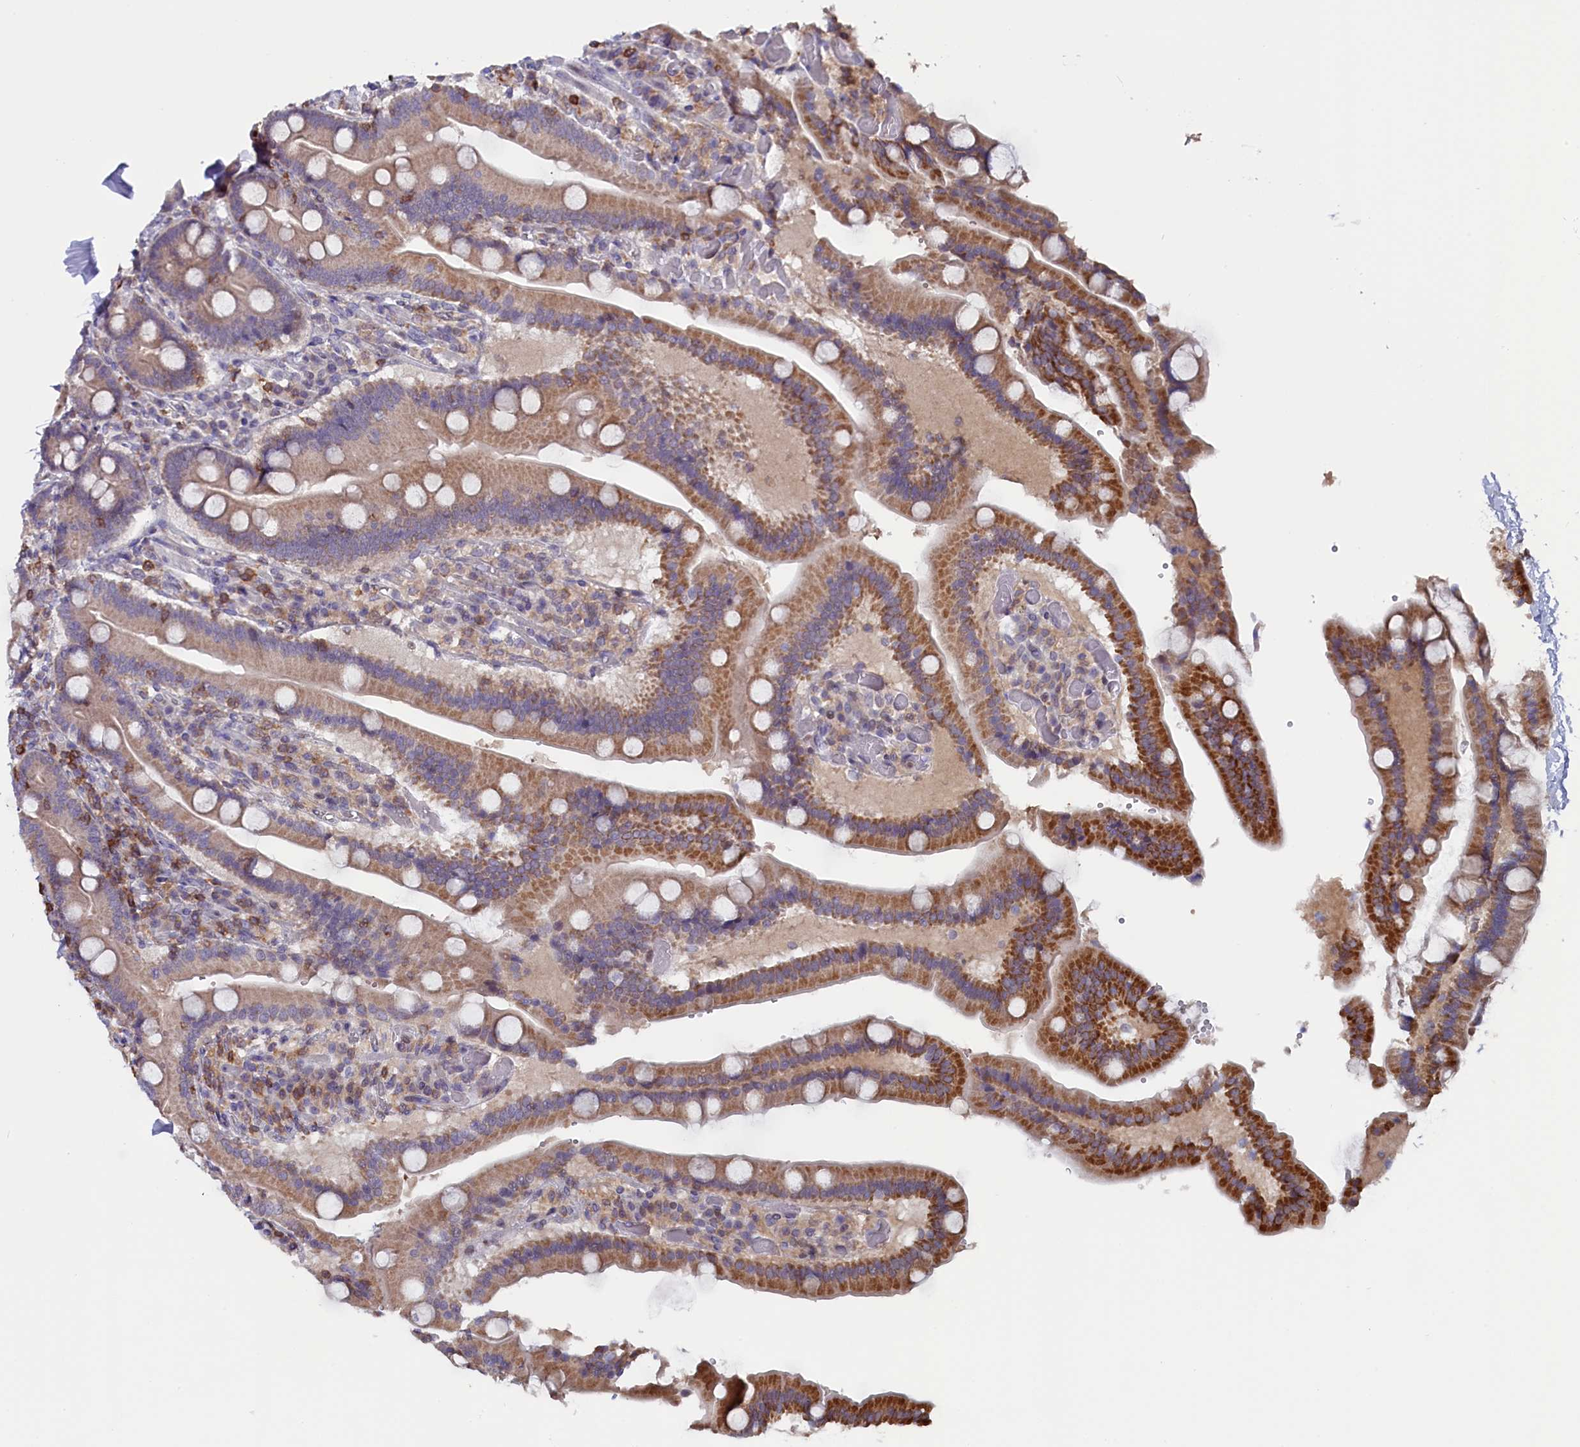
{"staining": {"intensity": "moderate", "quantity": ">75%", "location": "cytoplasmic/membranous"}, "tissue": "duodenum", "cell_type": "Glandular cells", "image_type": "normal", "snomed": [{"axis": "morphology", "description": "Normal tissue, NOS"}, {"axis": "topography", "description": "Duodenum"}], "caption": "About >75% of glandular cells in normal duodenum demonstrate moderate cytoplasmic/membranous protein expression as visualized by brown immunohistochemical staining.", "gene": "CIAPIN1", "patient": {"sex": "female", "age": 62}}